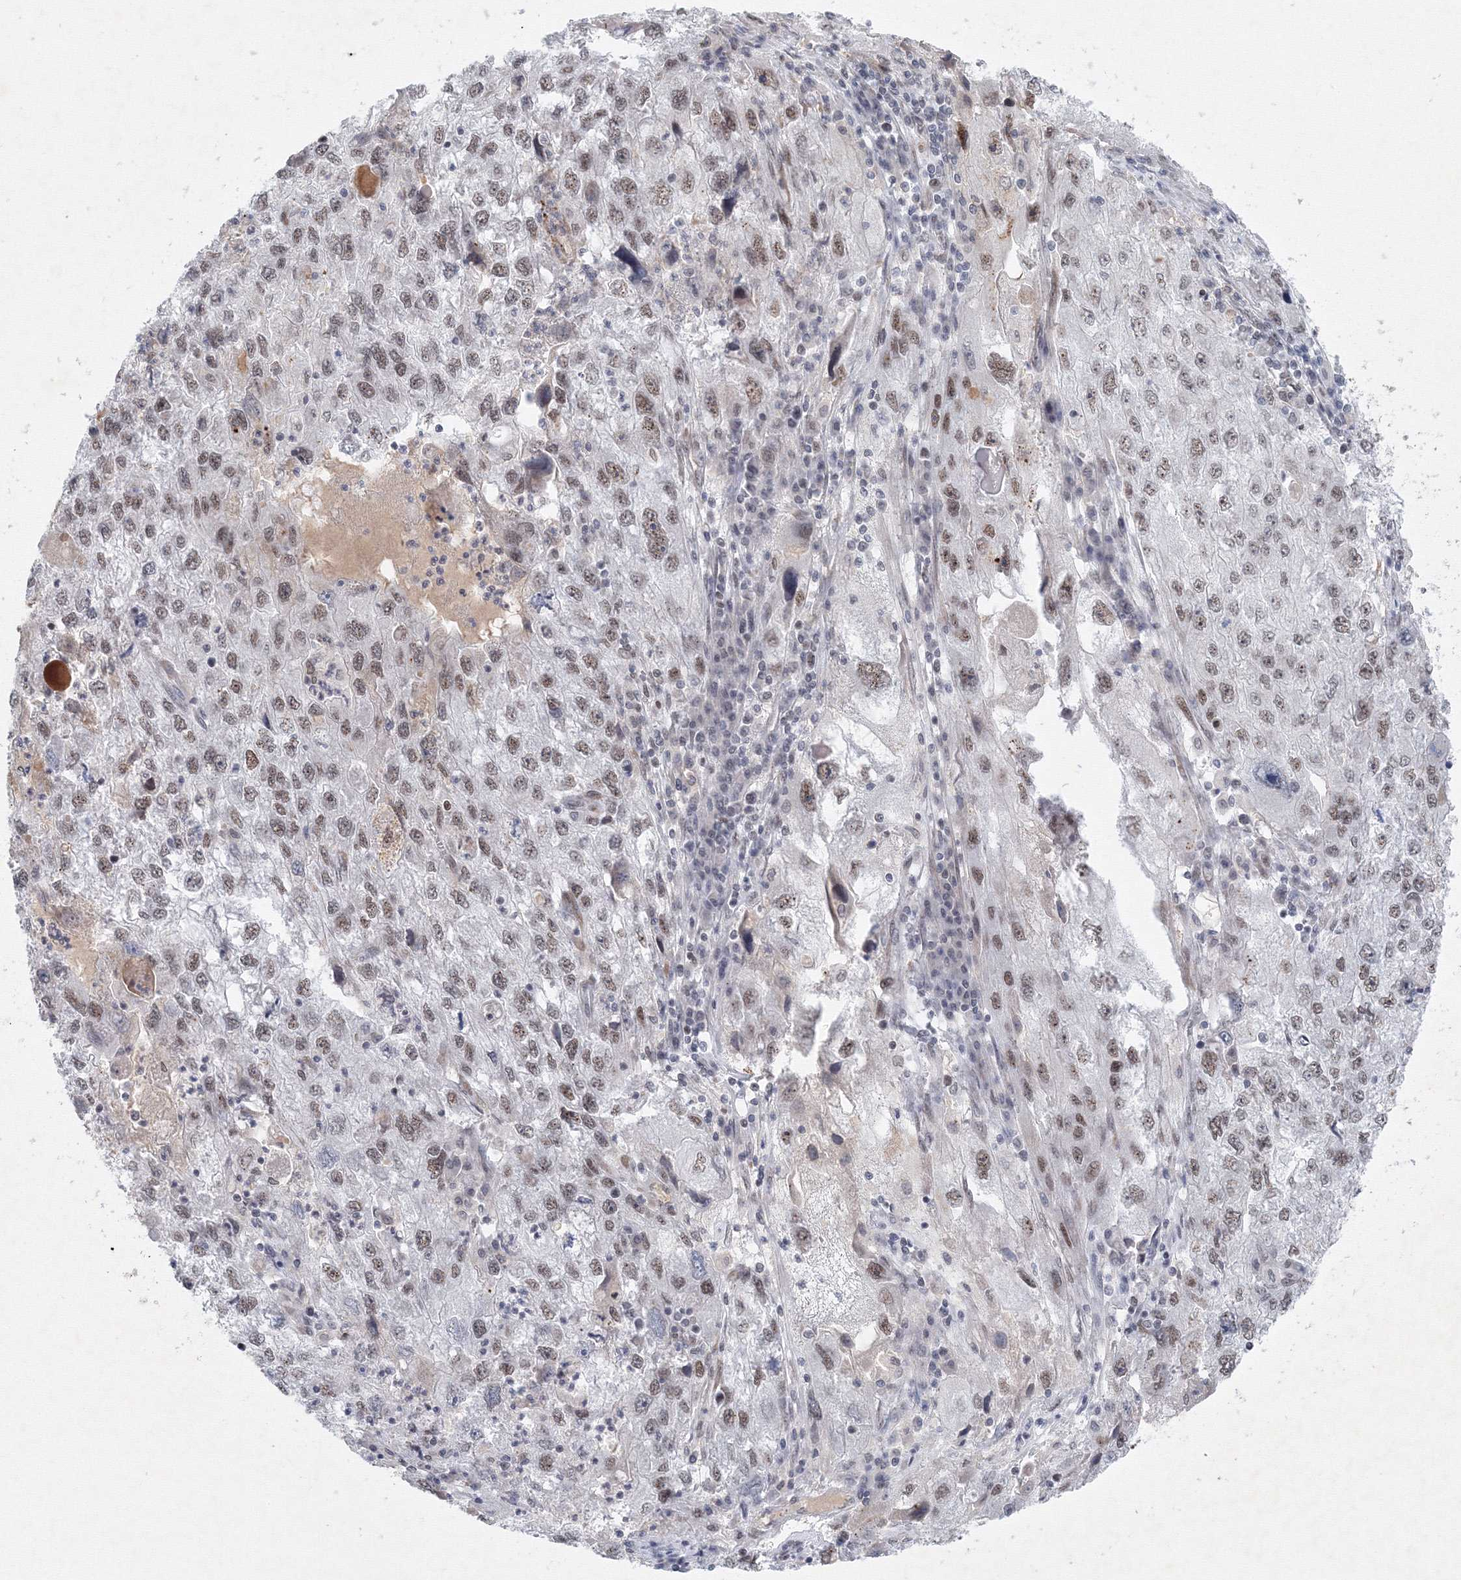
{"staining": {"intensity": "weak", "quantity": "25%-75%", "location": "nuclear"}, "tissue": "endometrial cancer", "cell_type": "Tumor cells", "image_type": "cancer", "snomed": [{"axis": "morphology", "description": "Adenocarcinoma, NOS"}, {"axis": "topography", "description": "Endometrium"}], "caption": "Tumor cells display weak nuclear staining in approximately 25%-75% of cells in endometrial adenocarcinoma.", "gene": "KIF4A", "patient": {"sex": "female", "age": 49}}